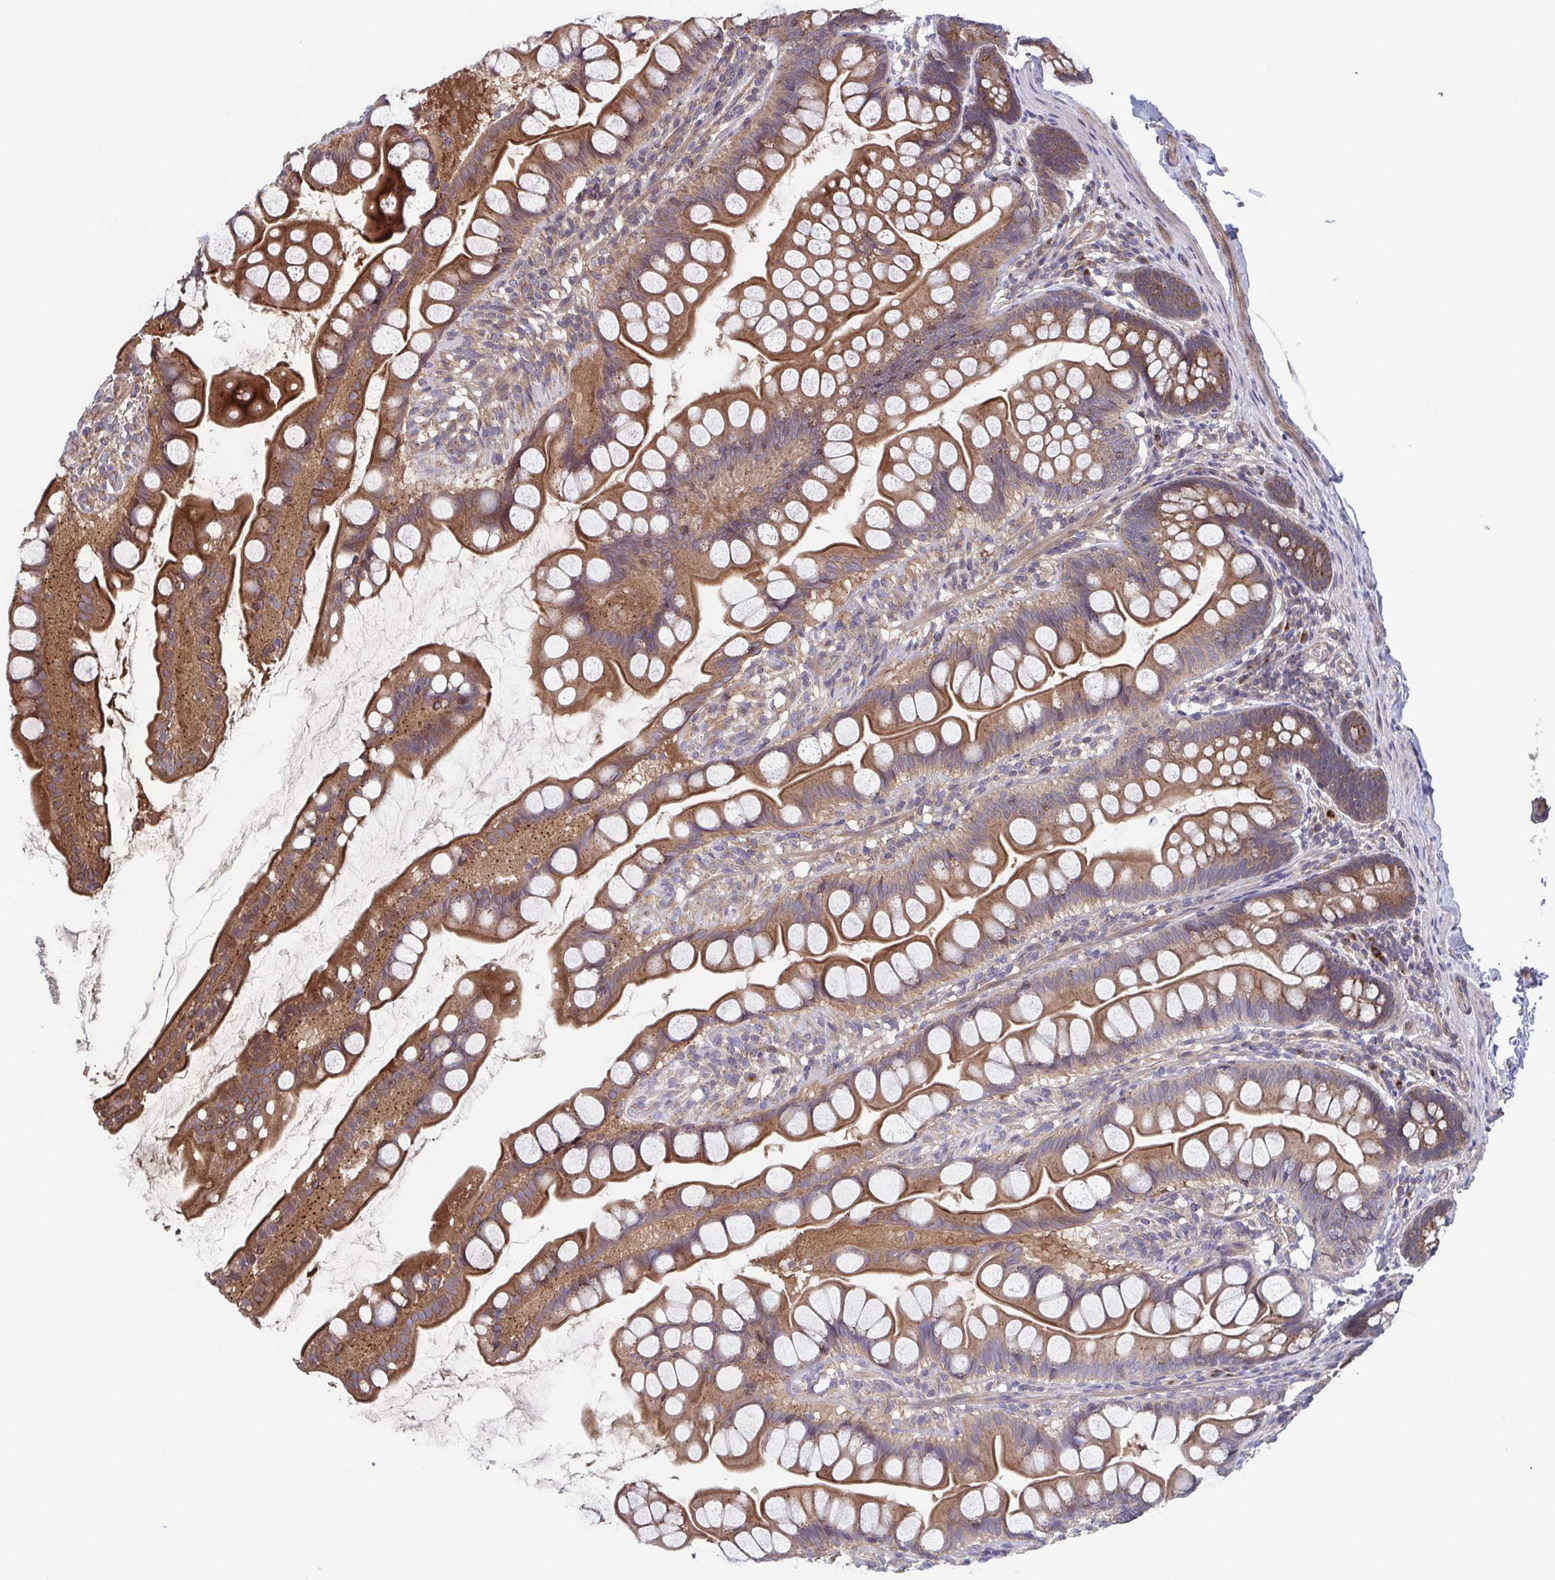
{"staining": {"intensity": "strong", "quantity": ">75%", "location": "cytoplasmic/membranous"}, "tissue": "small intestine", "cell_type": "Glandular cells", "image_type": "normal", "snomed": [{"axis": "morphology", "description": "Normal tissue, NOS"}, {"axis": "topography", "description": "Small intestine"}], "caption": "Small intestine stained with DAB immunohistochemistry (IHC) reveals high levels of strong cytoplasmic/membranous staining in approximately >75% of glandular cells.", "gene": "COPB1", "patient": {"sex": "male", "age": 70}}